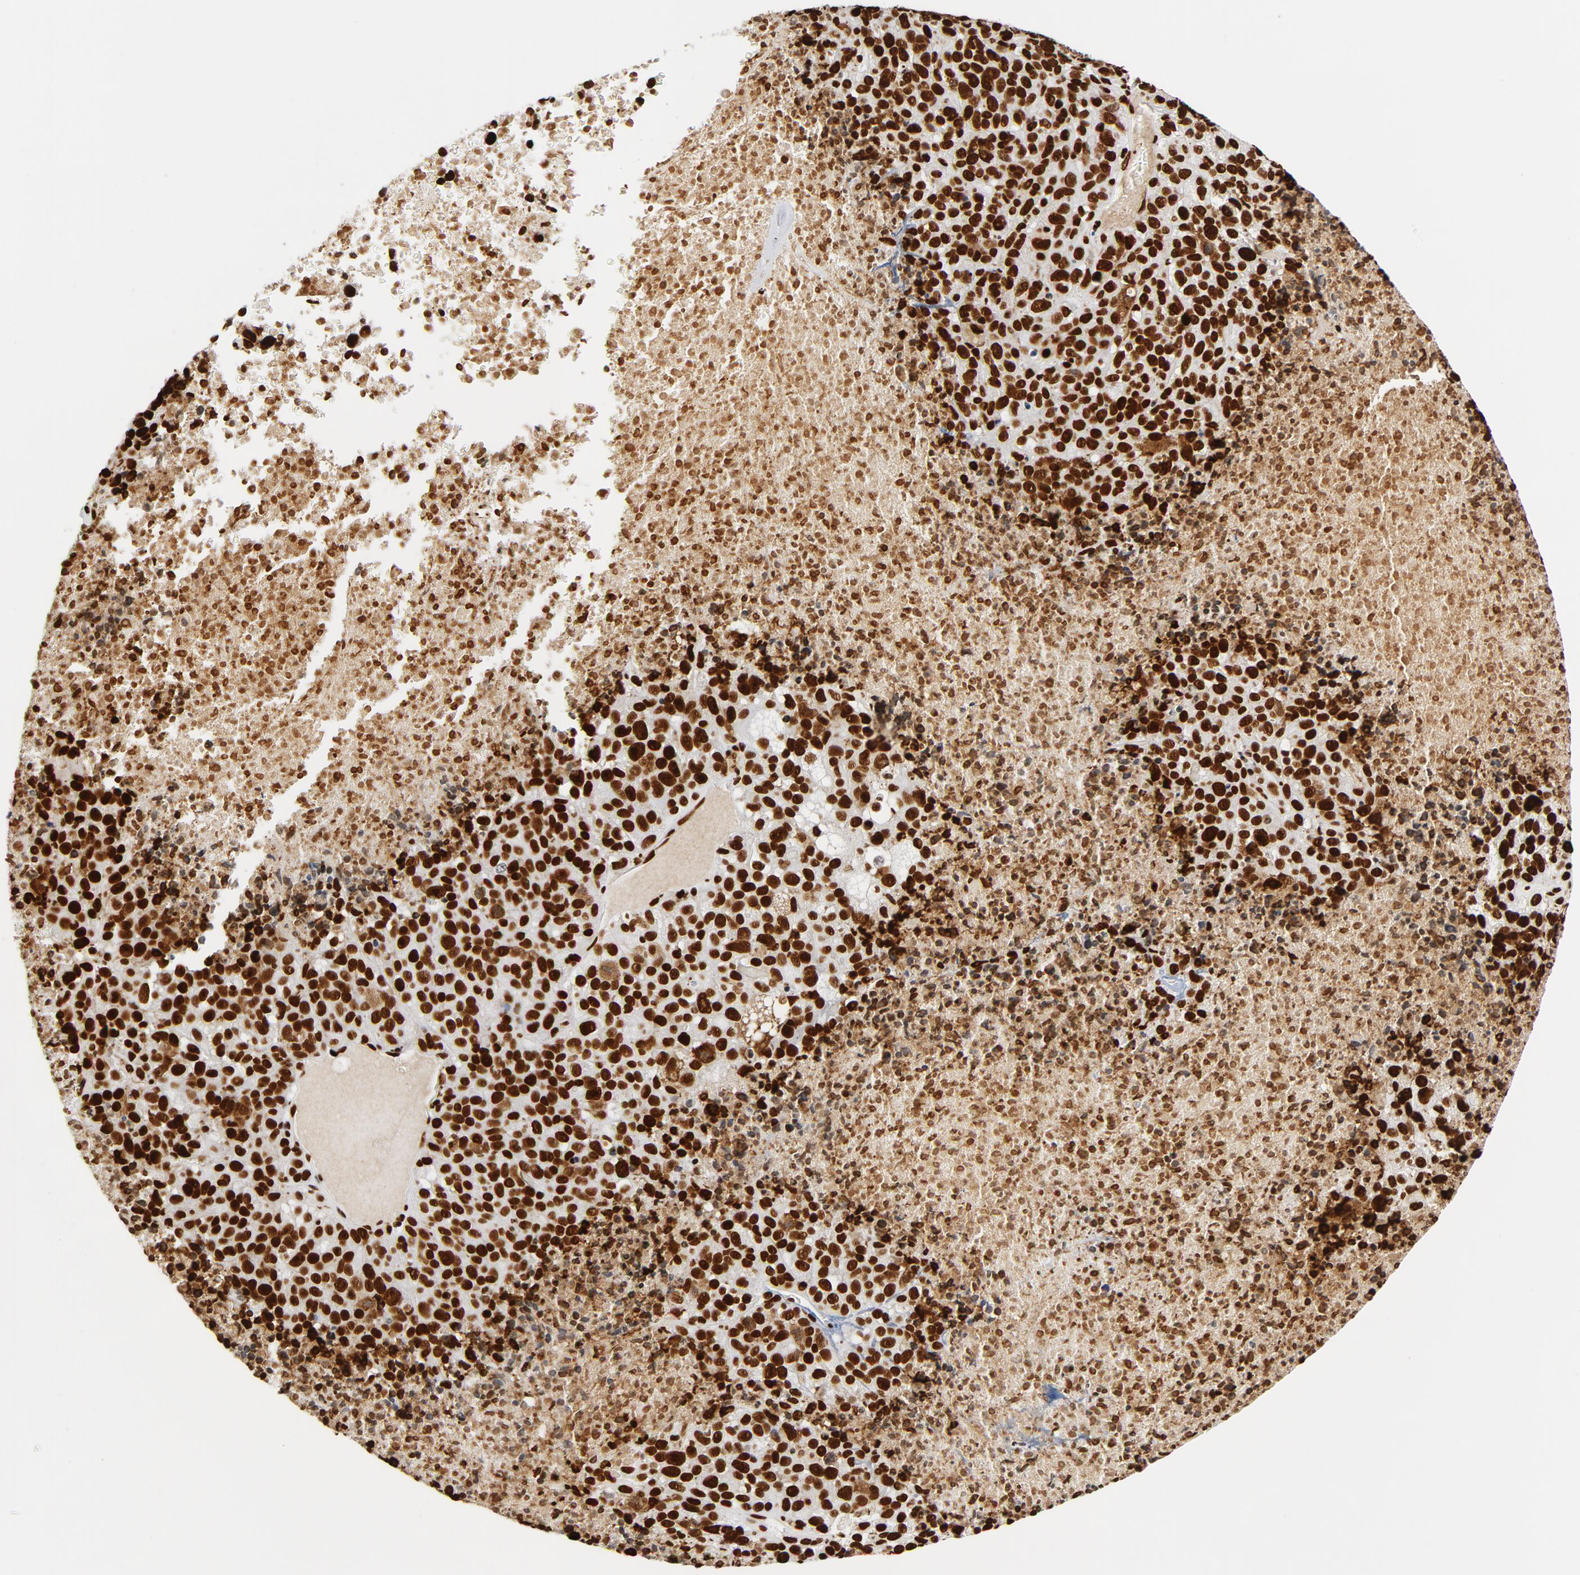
{"staining": {"intensity": "strong", "quantity": ">75%", "location": "nuclear"}, "tissue": "melanoma", "cell_type": "Tumor cells", "image_type": "cancer", "snomed": [{"axis": "morphology", "description": "Malignant melanoma, Metastatic site"}, {"axis": "topography", "description": "Cerebral cortex"}], "caption": "This image demonstrates IHC staining of melanoma, with high strong nuclear expression in approximately >75% of tumor cells.", "gene": "XRCC6", "patient": {"sex": "female", "age": 52}}